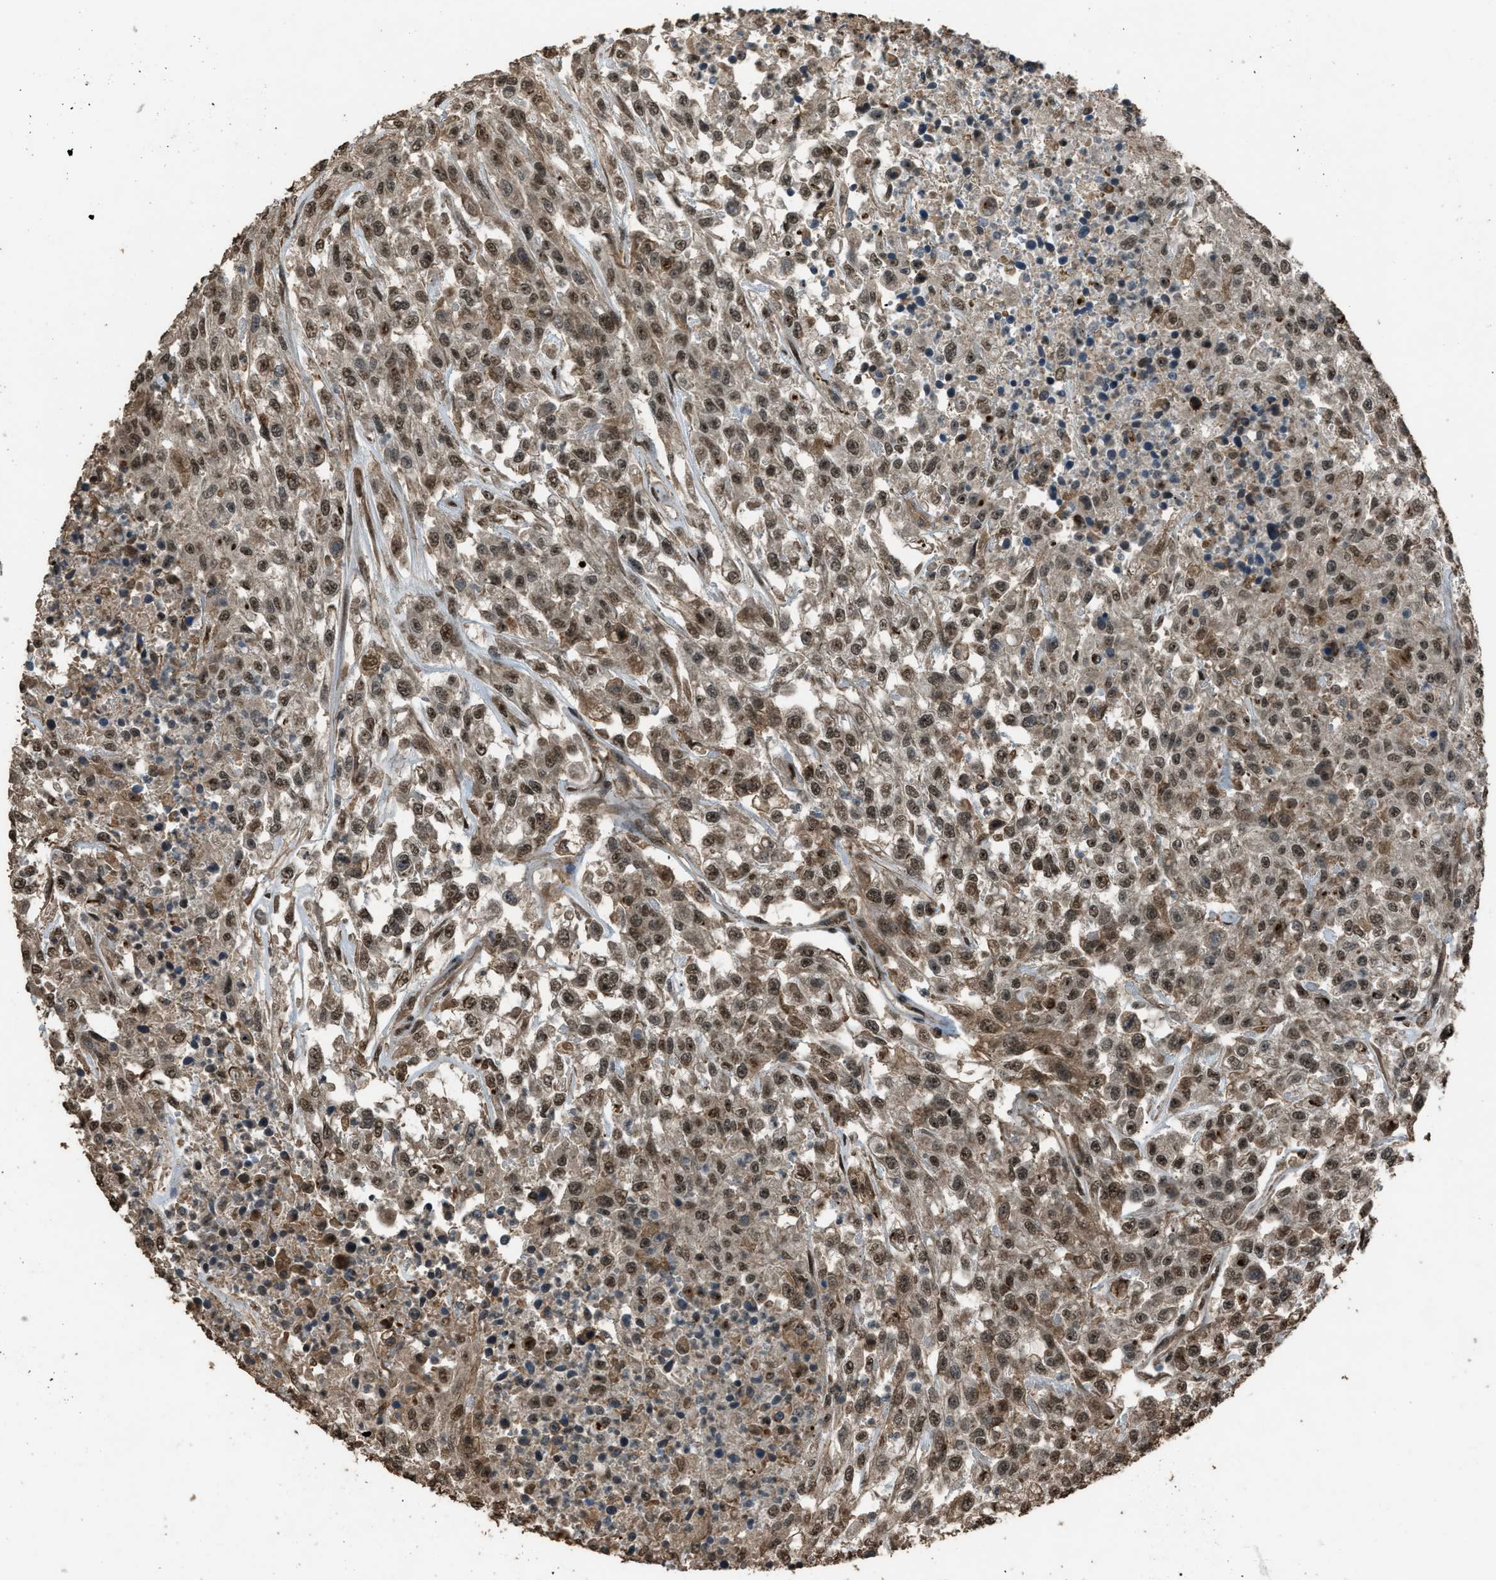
{"staining": {"intensity": "moderate", "quantity": ">75%", "location": "cytoplasmic/membranous,nuclear"}, "tissue": "urothelial cancer", "cell_type": "Tumor cells", "image_type": "cancer", "snomed": [{"axis": "morphology", "description": "Urothelial carcinoma, High grade"}, {"axis": "topography", "description": "Urinary bladder"}], "caption": "Protein staining shows moderate cytoplasmic/membranous and nuclear staining in approximately >75% of tumor cells in urothelial carcinoma (high-grade).", "gene": "SERTAD2", "patient": {"sex": "male", "age": 46}}